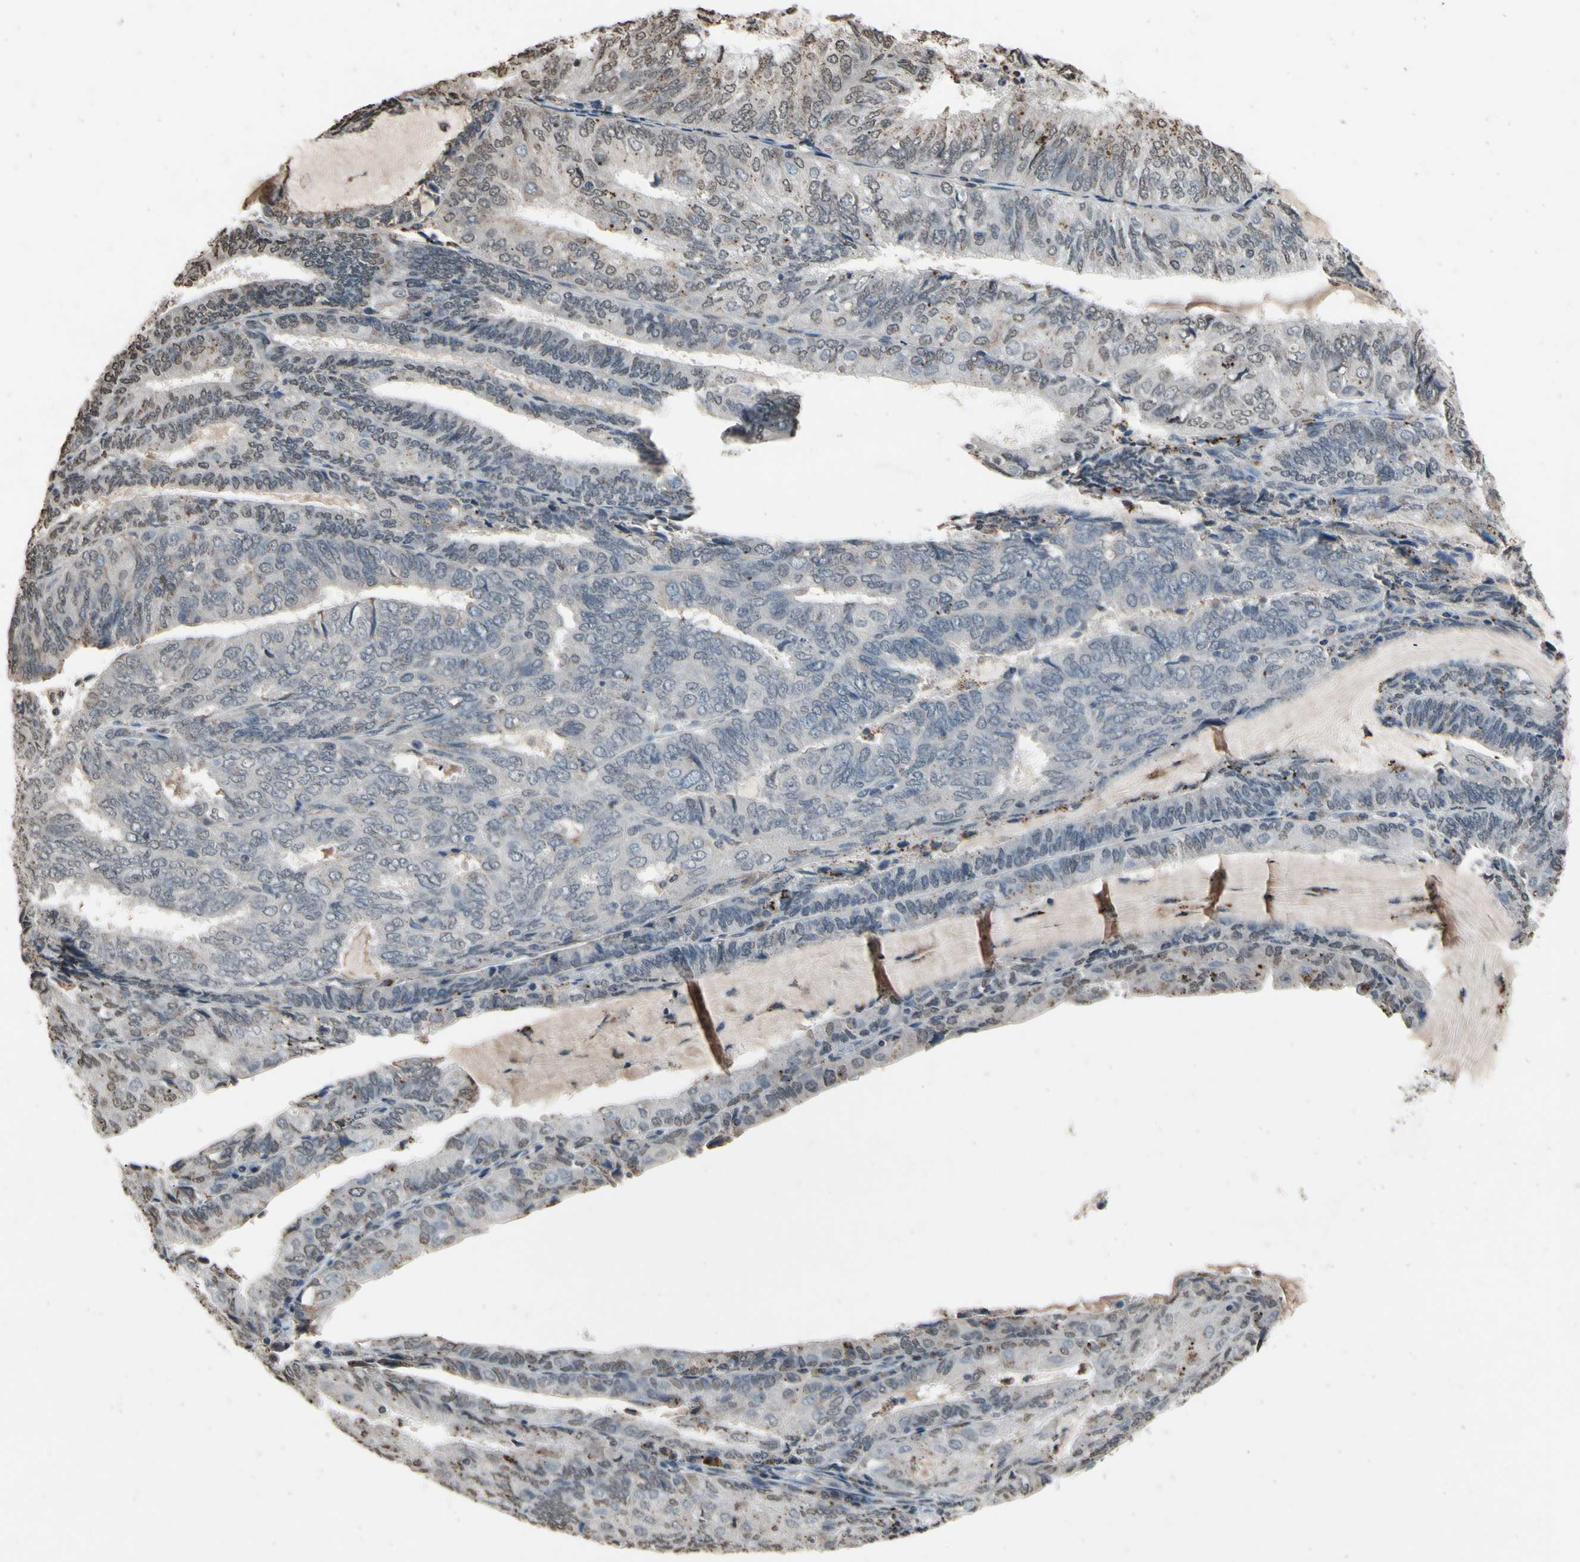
{"staining": {"intensity": "weak", "quantity": "<25%", "location": "cytoplasmic/membranous"}, "tissue": "endometrial cancer", "cell_type": "Tumor cells", "image_type": "cancer", "snomed": [{"axis": "morphology", "description": "Adenocarcinoma, NOS"}, {"axis": "topography", "description": "Endometrium"}], "caption": "An image of human endometrial cancer (adenocarcinoma) is negative for staining in tumor cells.", "gene": "HIPK2", "patient": {"sex": "female", "age": 81}}